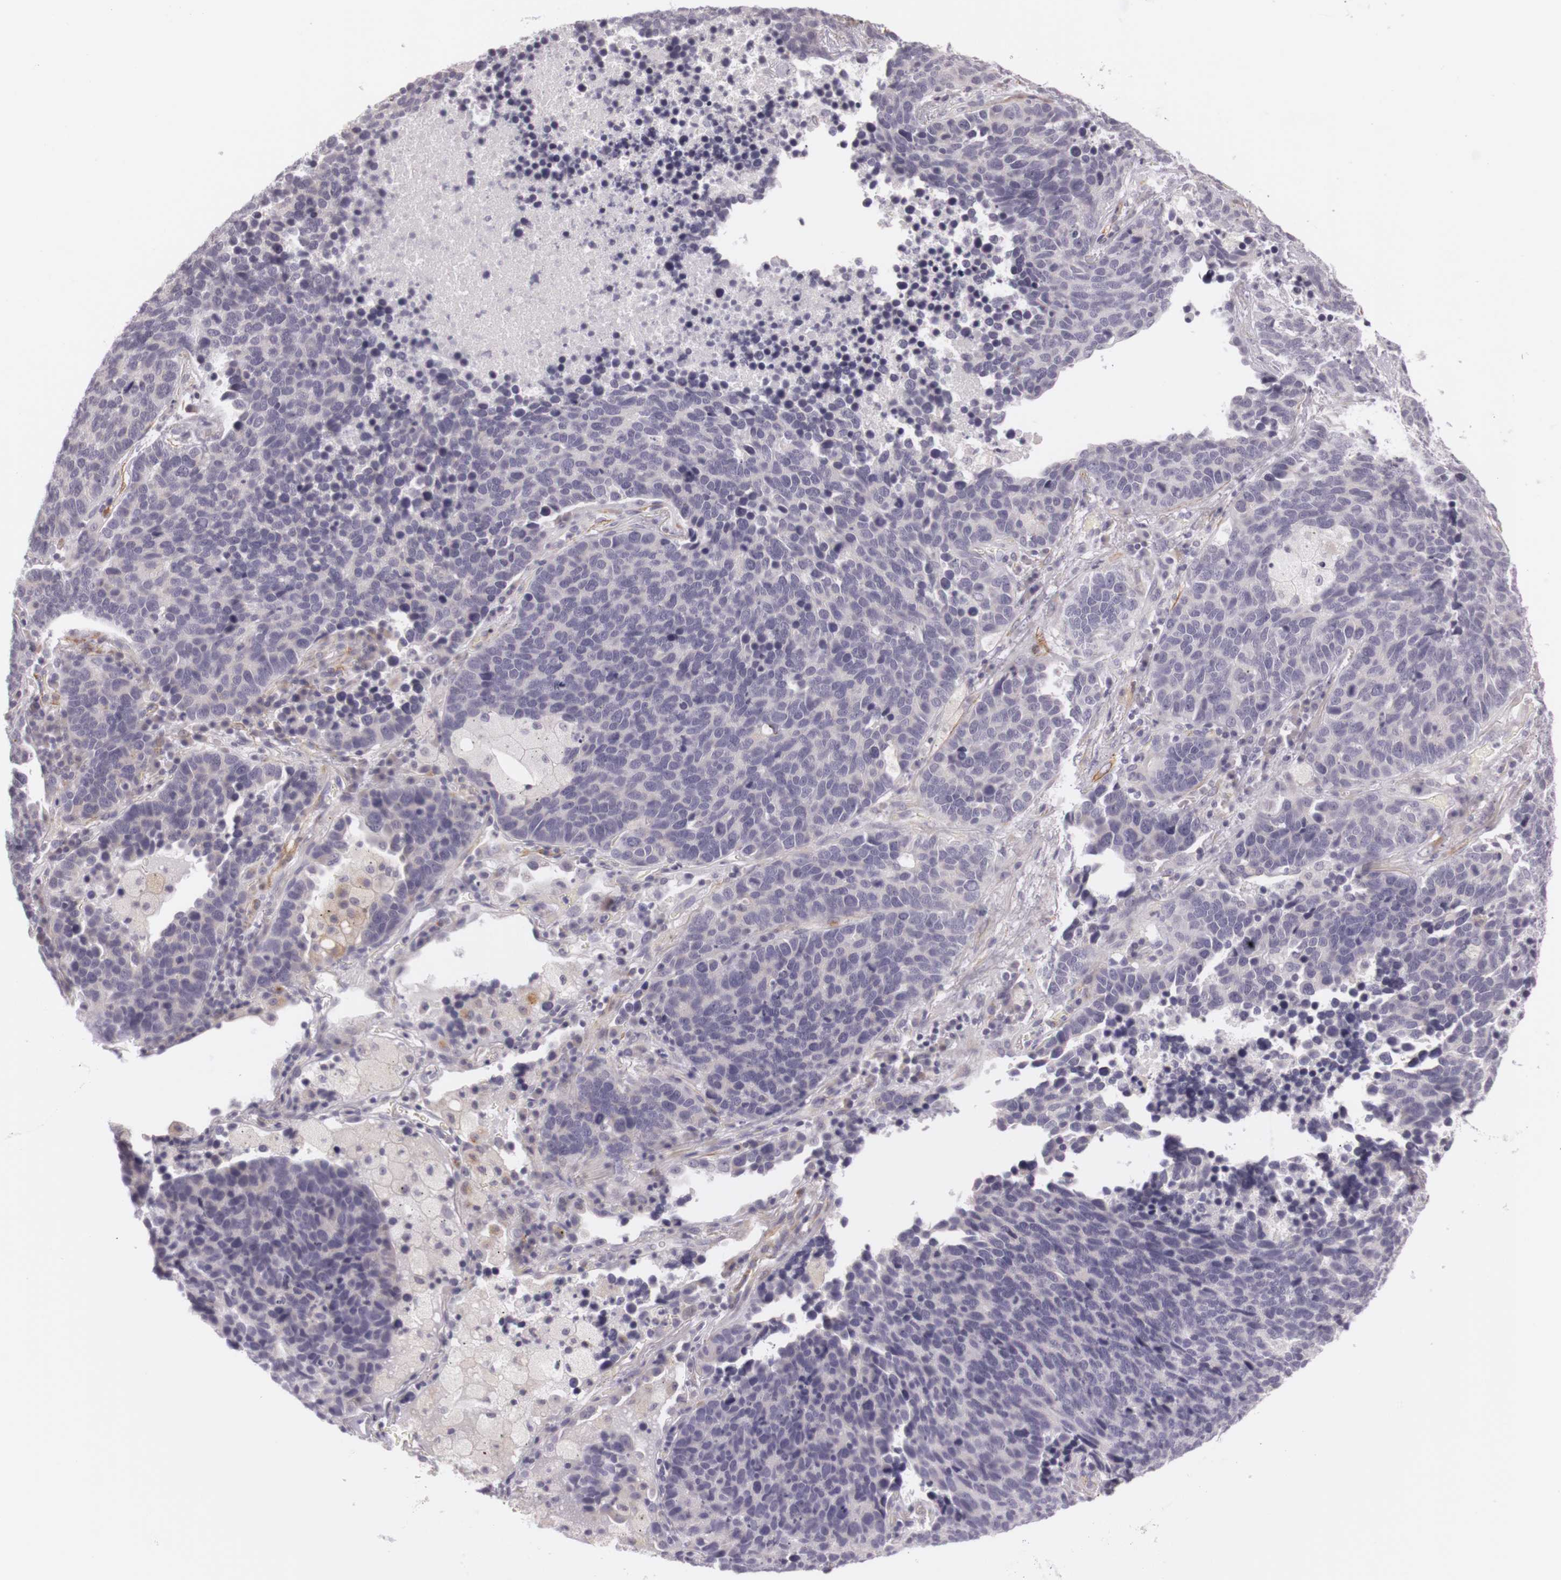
{"staining": {"intensity": "negative", "quantity": "none", "location": "none"}, "tissue": "lung cancer", "cell_type": "Tumor cells", "image_type": "cancer", "snomed": [{"axis": "morphology", "description": "Neoplasm, malignant, NOS"}, {"axis": "topography", "description": "Lung"}], "caption": "Tumor cells are negative for brown protein staining in malignant neoplasm (lung).", "gene": "CNTN2", "patient": {"sex": "female", "age": 75}}